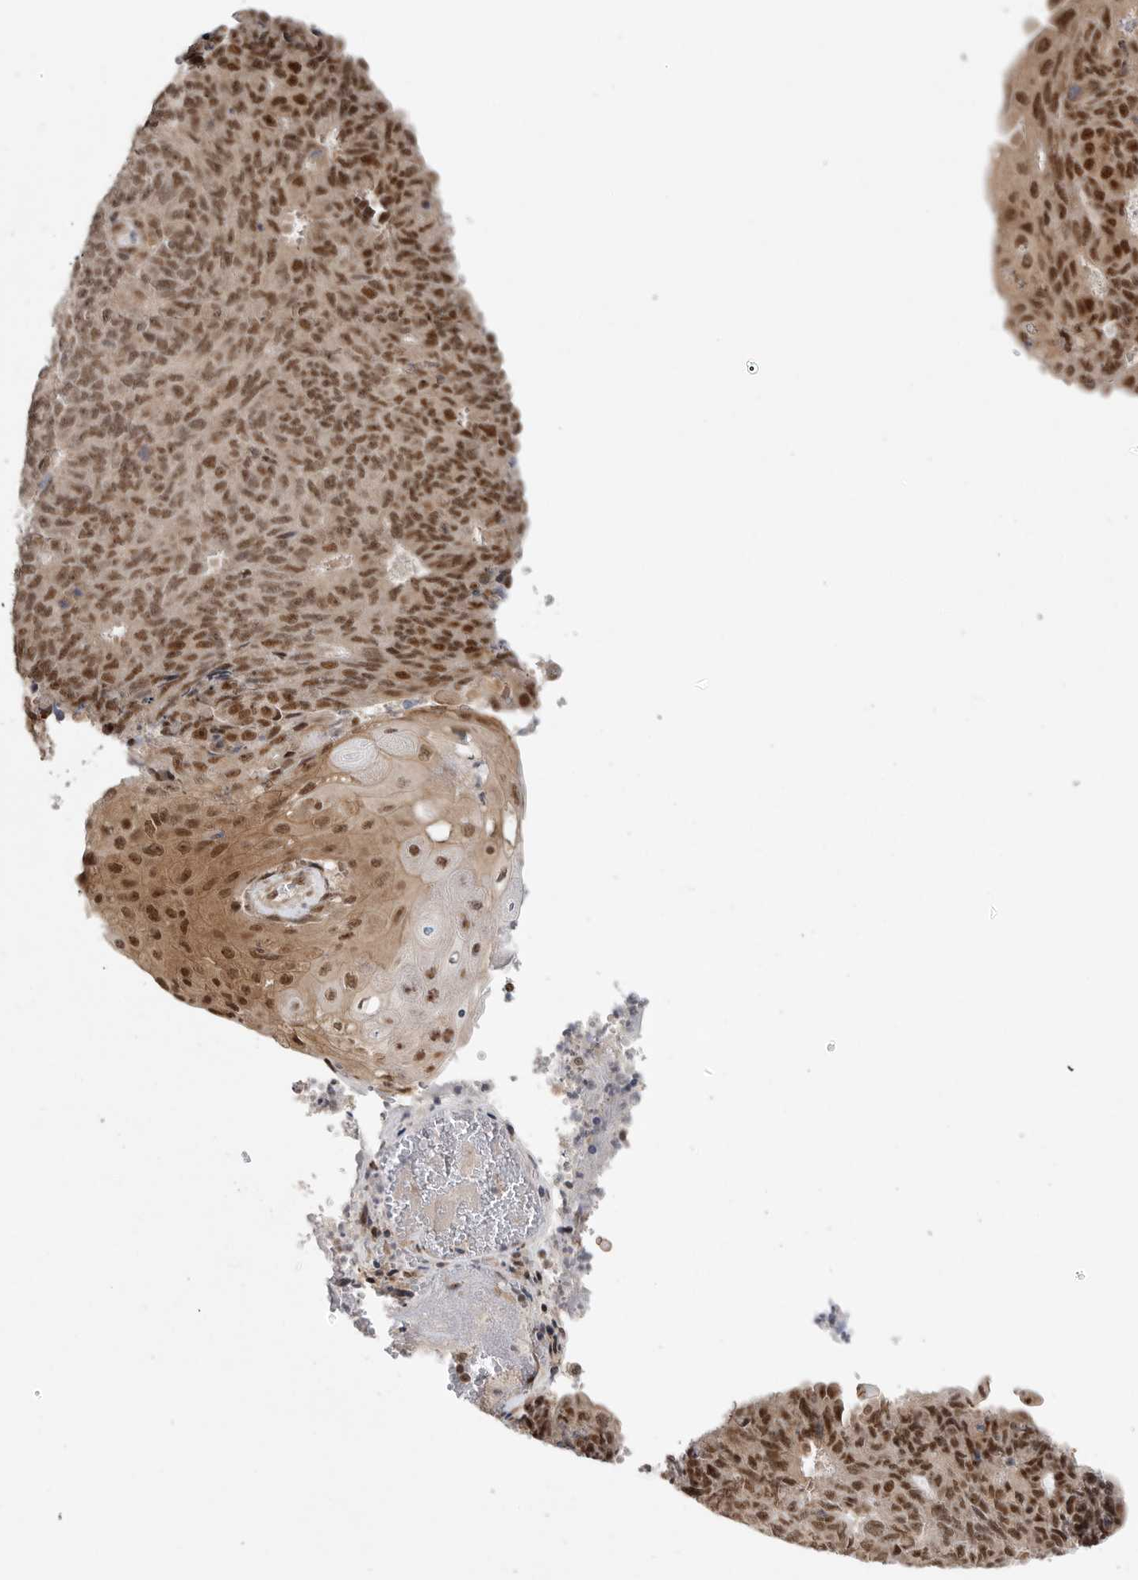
{"staining": {"intensity": "moderate", "quantity": ">75%", "location": "cytoplasmic/membranous,nuclear"}, "tissue": "endometrial cancer", "cell_type": "Tumor cells", "image_type": "cancer", "snomed": [{"axis": "morphology", "description": "Adenocarcinoma, NOS"}, {"axis": "topography", "description": "Endometrium"}], "caption": "Adenocarcinoma (endometrial) stained for a protein shows moderate cytoplasmic/membranous and nuclear positivity in tumor cells.", "gene": "VPS50", "patient": {"sex": "female", "age": 32}}